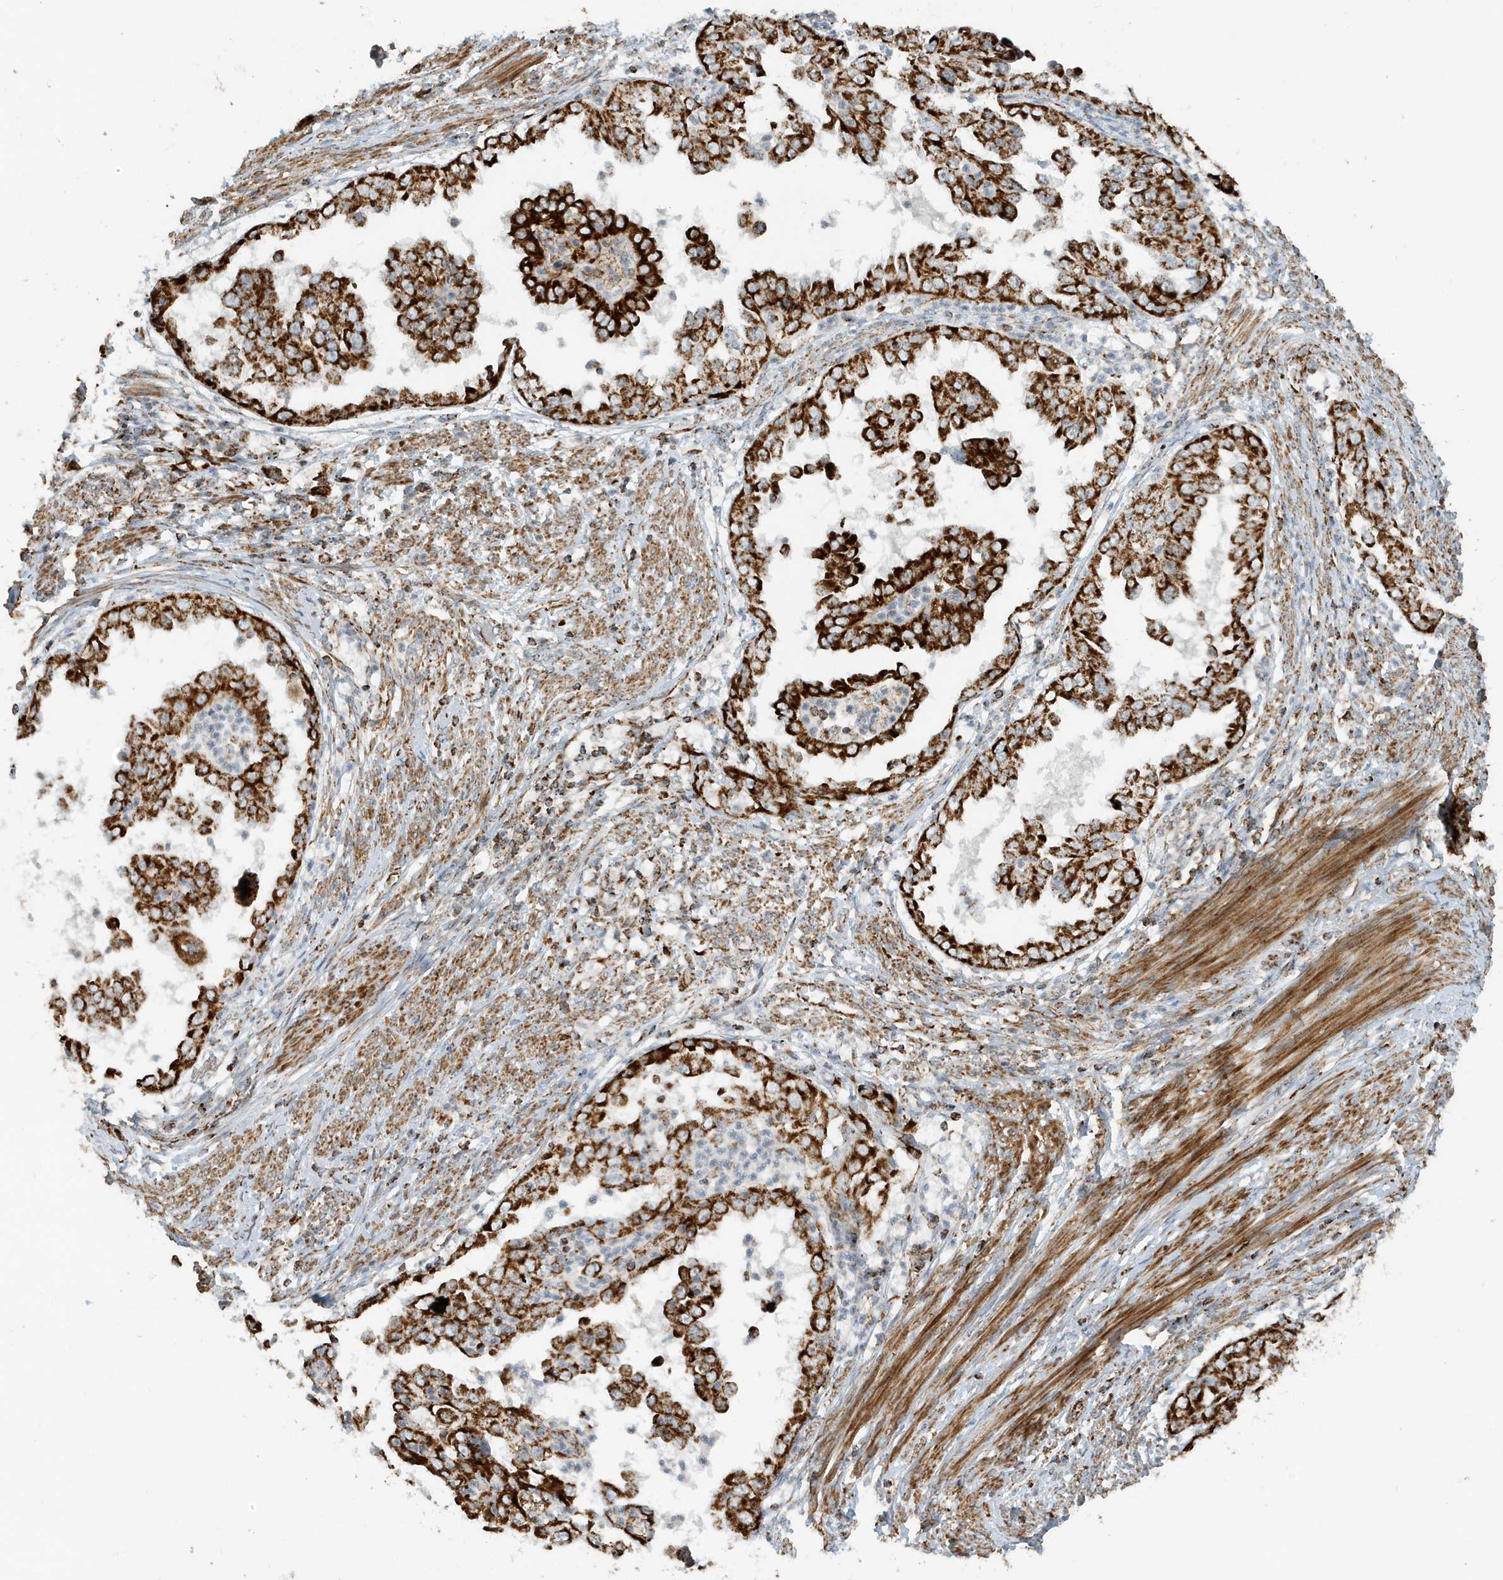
{"staining": {"intensity": "strong", "quantity": ">75%", "location": "cytoplasmic/membranous"}, "tissue": "endometrial cancer", "cell_type": "Tumor cells", "image_type": "cancer", "snomed": [{"axis": "morphology", "description": "Adenocarcinoma, NOS"}, {"axis": "topography", "description": "Endometrium"}], "caption": "Protein staining of endometrial cancer tissue reveals strong cytoplasmic/membranous positivity in approximately >75% of tumor cells. (DAB (3,3'-diaminobenzidine) = brown stain, brightfield microscopy at high magnification).", "gene": "MAN1A1", "patient": {"sex": "female", "age": 85}}